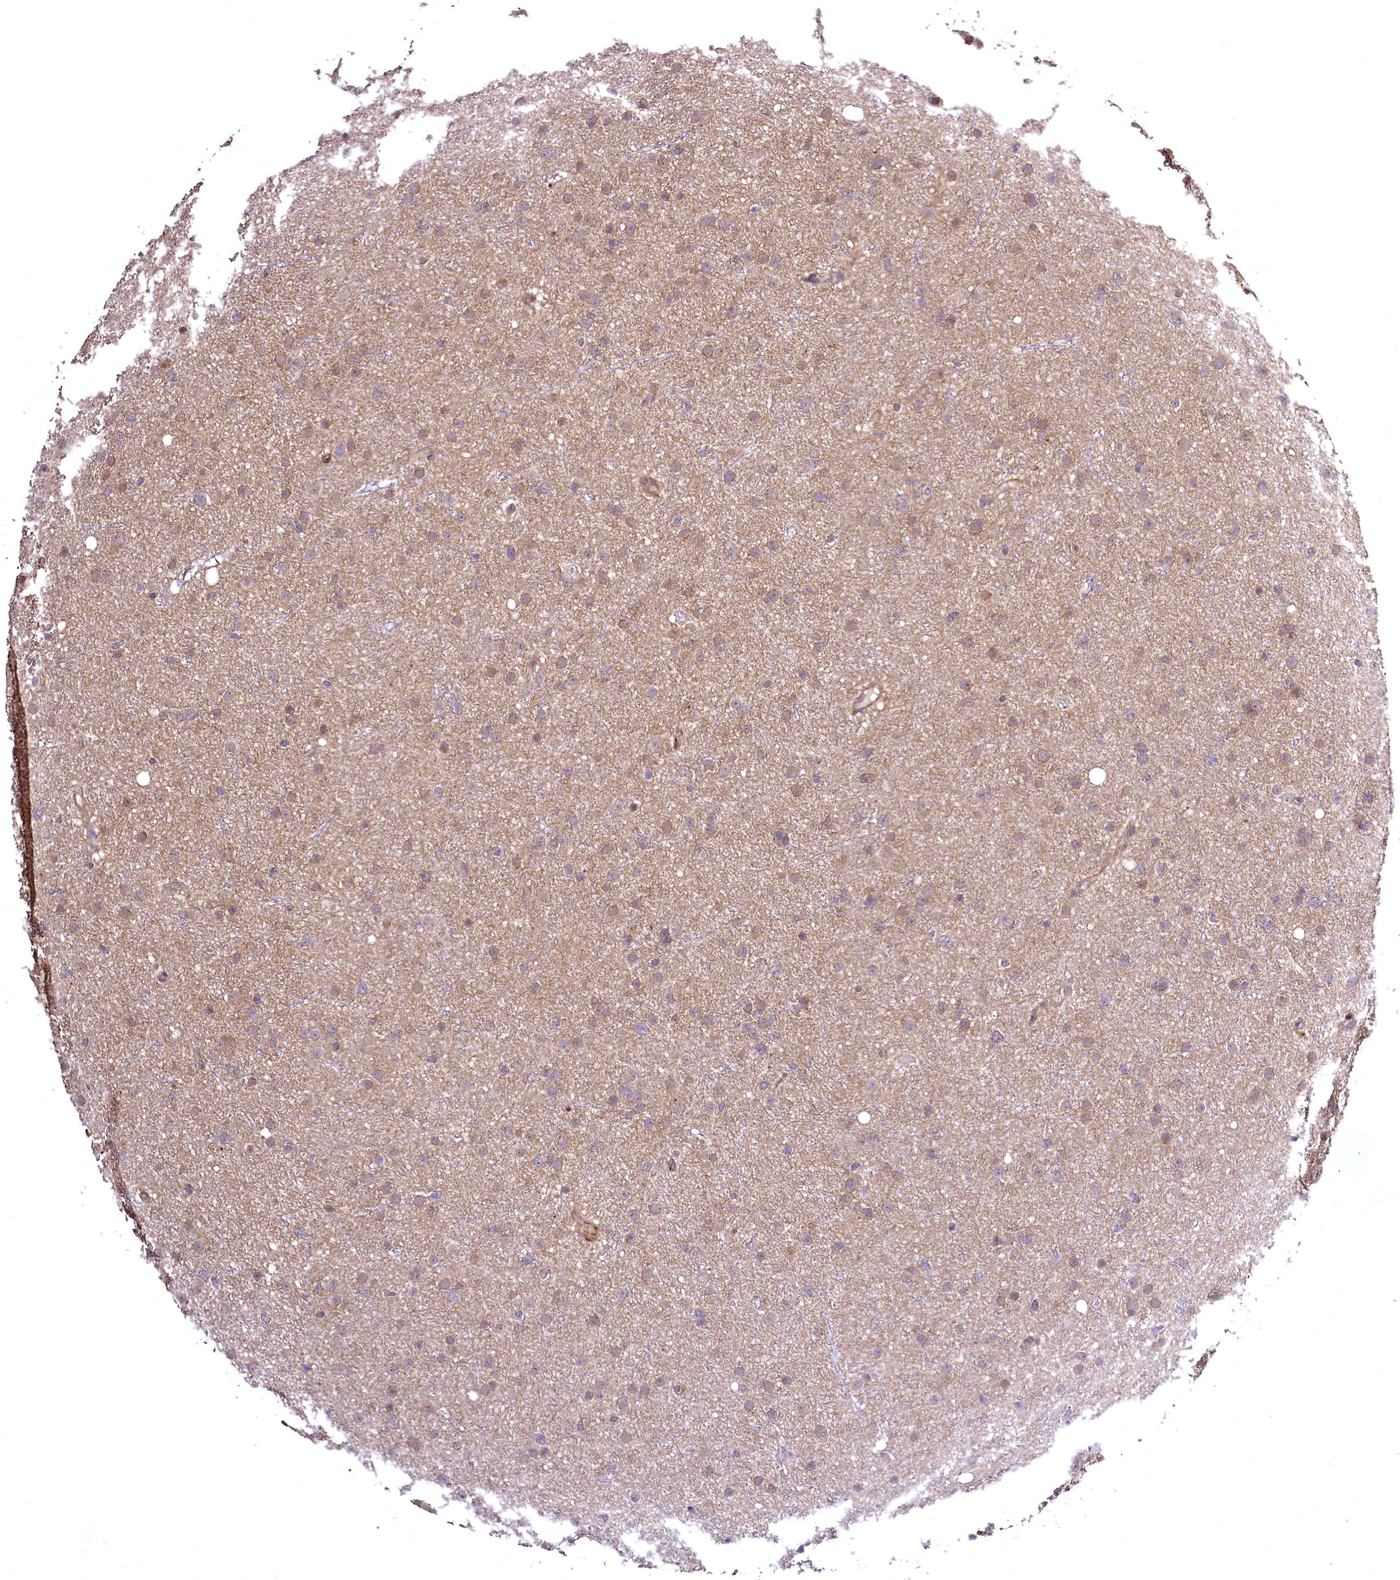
{"staining": {"intensity": "weak", "quantity": ">75%", "location": "cytoplasmic/membranous"}, "tissue": "glioma", "cell_type": "Tumor cells", "image_type": "cancer", "snomed": [{"axis": "morphology", "description": "Glioma, malignant, Low grade"}, {"axis": "topography", "description": "Cerebral cortex"}], "caption": "Immunohistochemical staining of human malignant low-grade glioma displays low levels of weak cytoplasmic/membranous expression in about >75% of tumor cells.", "gene": "TBCEL", "patient": {"sex": "female", "age": 39}}